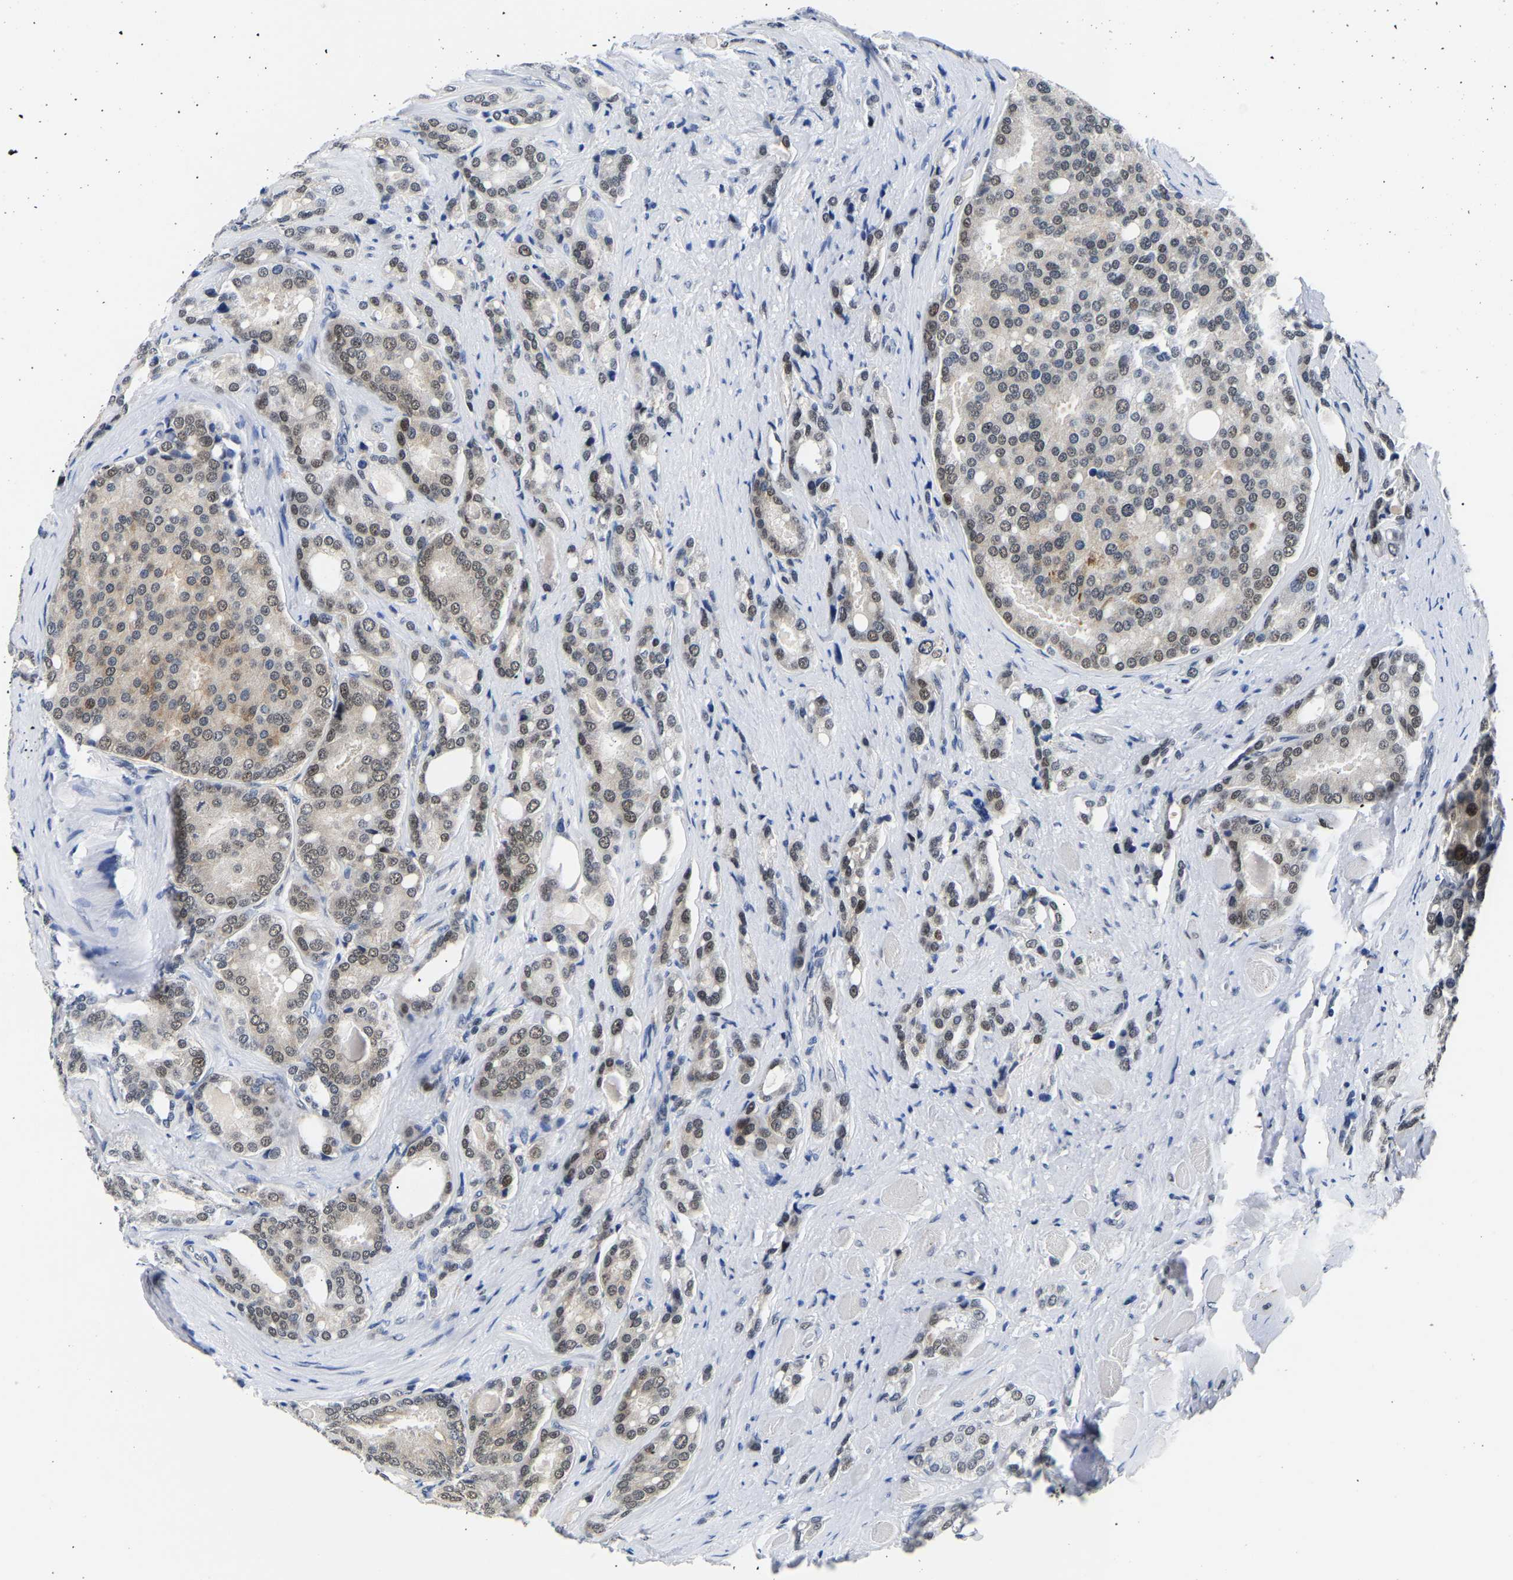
{"staining": {"intensity": "weak", "quantity": "25%-75%", "location": "nuclear"}, "tissue": "prostate cancer", "cell_type": "Tumor cells", "image_type": "cancer", "snomed": [{"axis": "morphology", "description": "Adenocarcinoma, High grade"}, {"axis": "topography", "description": "Prostate"}], "caption": "Prostate cancer stained with a brown dye demonstrates weak nuclear positive positivity in about 25%-75% of tumor cells.", "gene": "PTRHD1", "patient": {"sex": "male", "age": 50}}